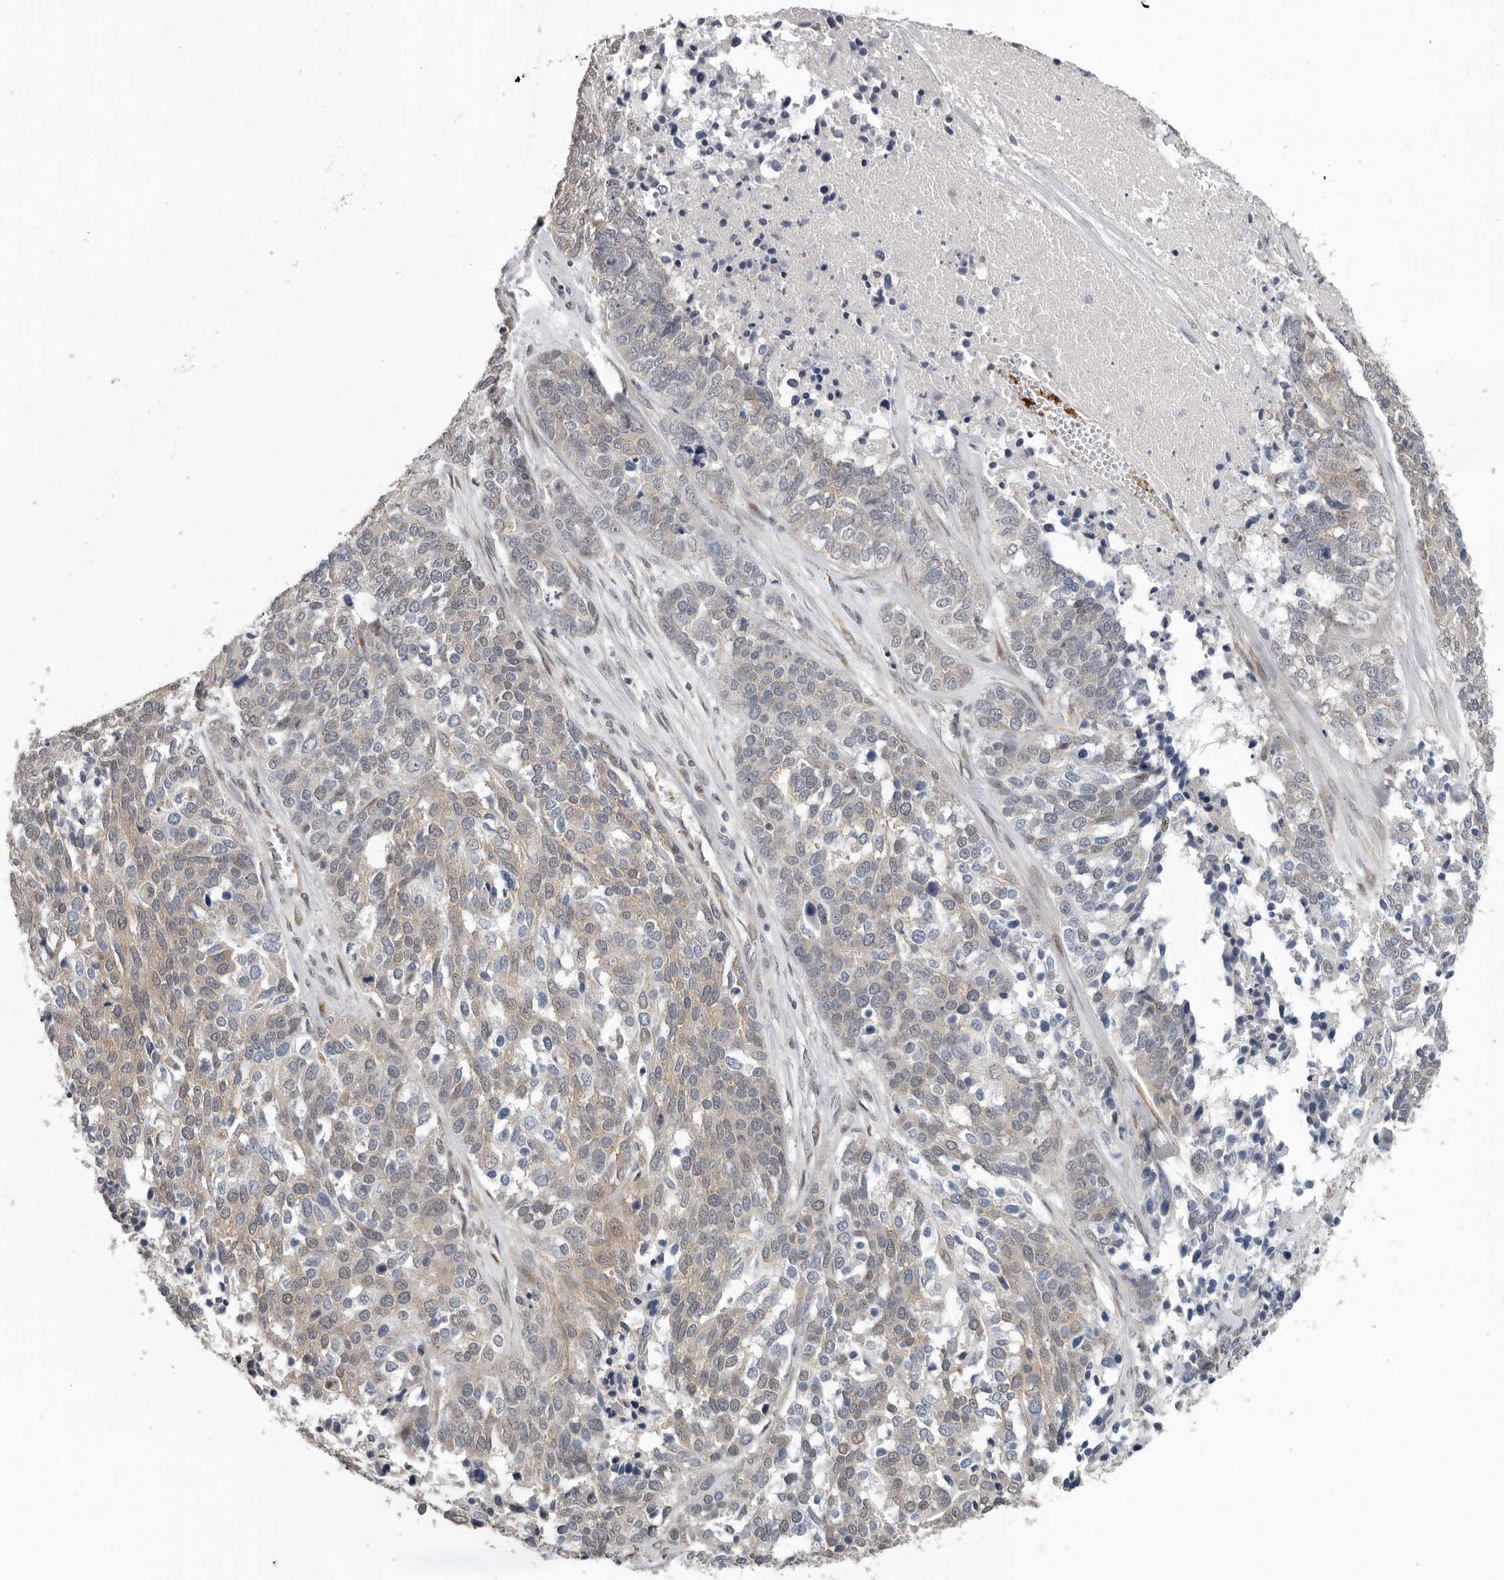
{"staining": {"intensity": "weak", "quantity": "25%-75%", "location": "cytoplasmic/membranous,nuclear"}, "tissue": "ovarian cancer", "cell_type": "Tumor cells", "image_type": "cancer", "snomed": [{"axis": "morphology", "description": "Cystadenocarcinoma, serous, NOS"}, {"axis": "topography", "description": "Ovary"}], "caption": "IHC of ovarian serous cystadenocarcinoma exhibits low levels of weak cytoplasmic/membranous and nuclear staining in about 25%-75% of tumor cells.", "gene": "RALGPS2", "patient": {"sex": "female", "age": 44}}